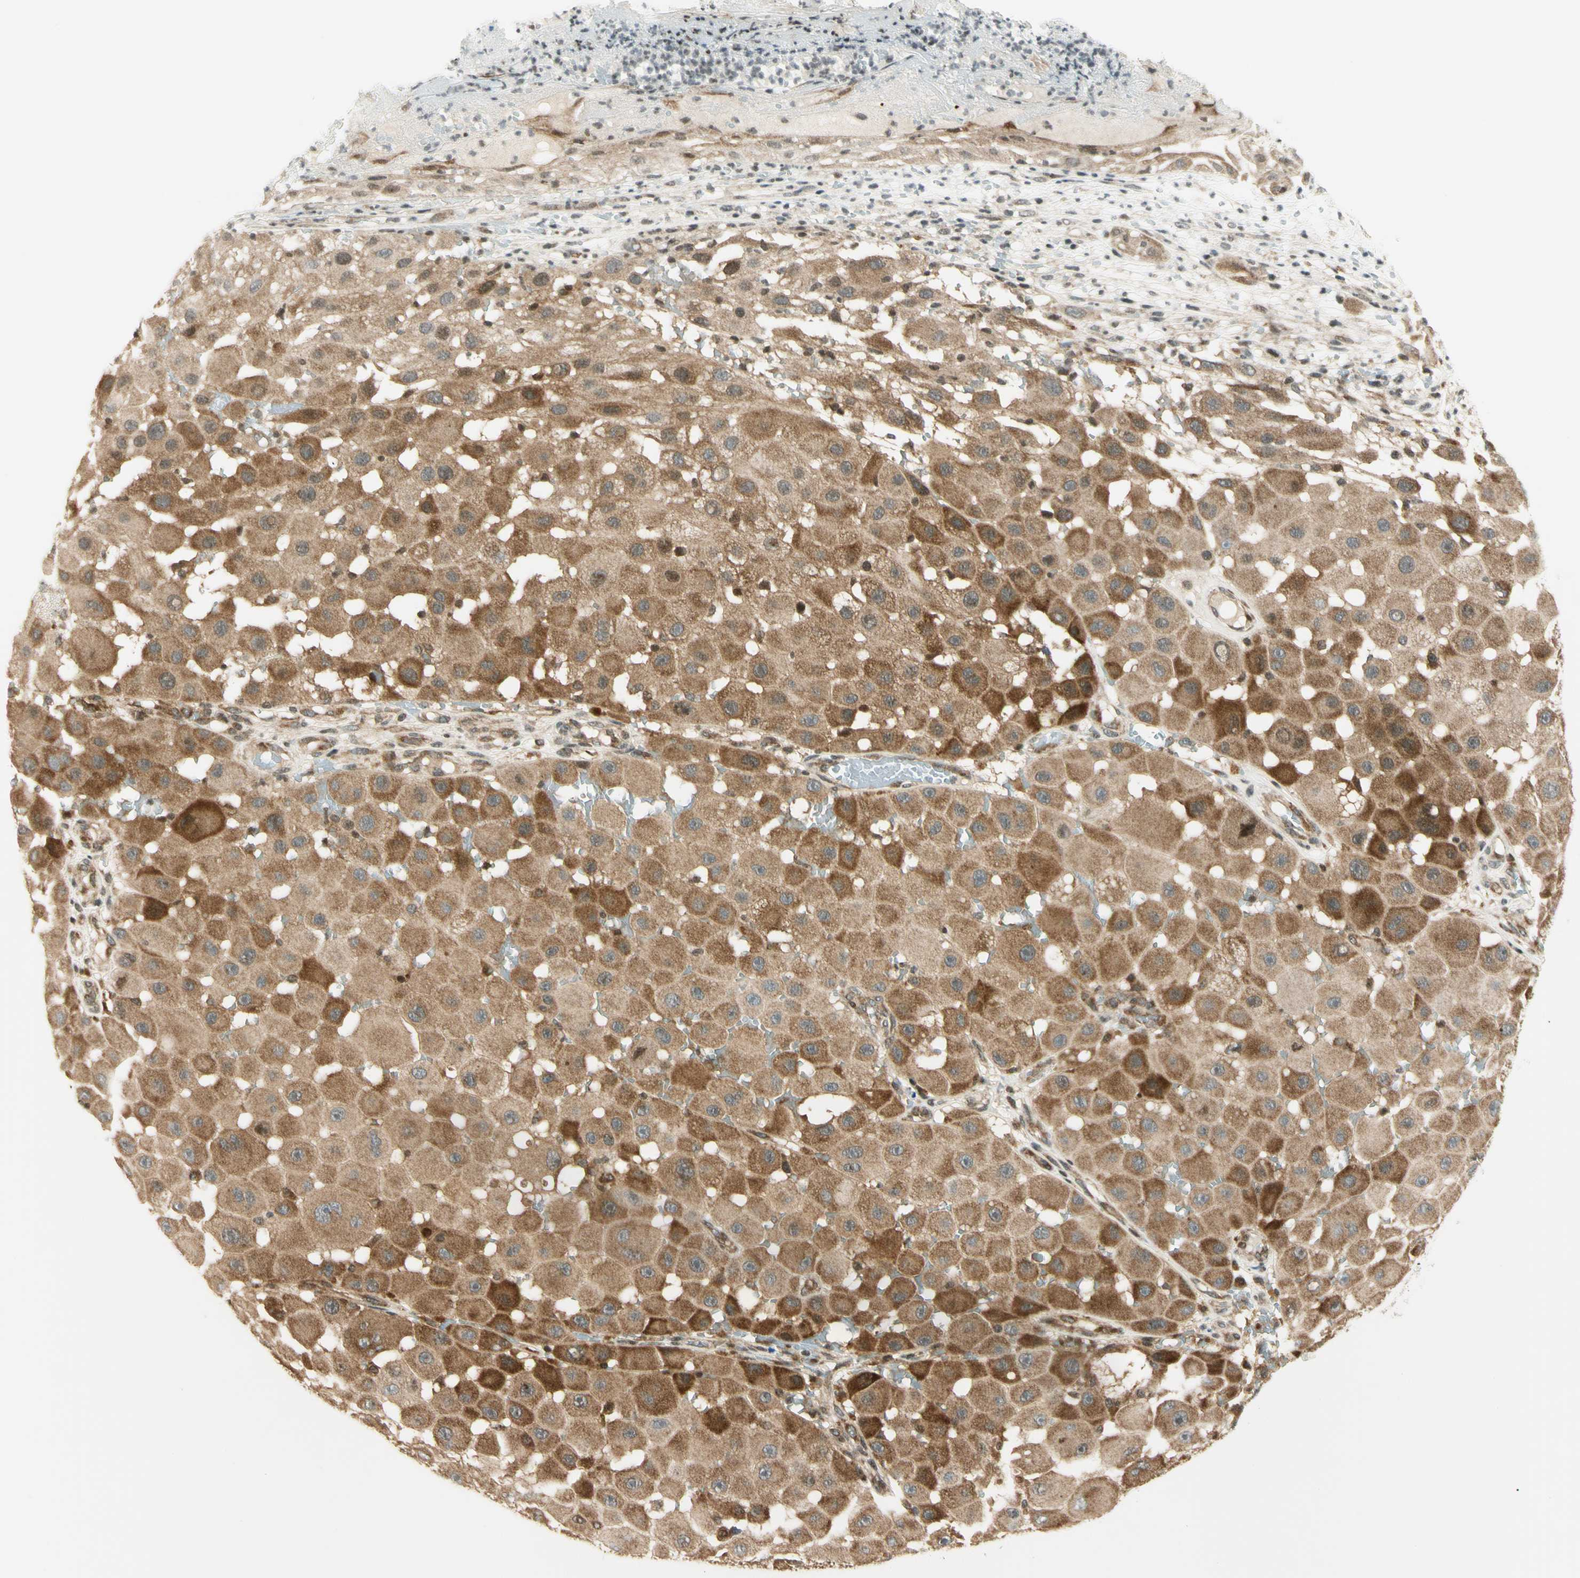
{"staining": {"intensity": "moderate", "quantity": ">75%", "location": "cytoplasmic/membranous"}, "tissue": "melanoma", "cell_type": "Tumor cells", "image_type": "cancer", "snomed": [{"axis": "morphology", "description": "Malignant melanoma, NOS"}, {"axis": "topography", "description": "Skin"}], "caption": "Immunohistochemistry micrograph of neoplastic tissue: melanoma stained using immunohistochemistry (IHC) shows medium levels of moderate protein expression localized specifically in the cytoplasmic/membranous of tumor cells, appearing as a cytoplasmic/membranous brown color.", "gene": "TPT1", "patient": {"sex": "female", "age": 81}}